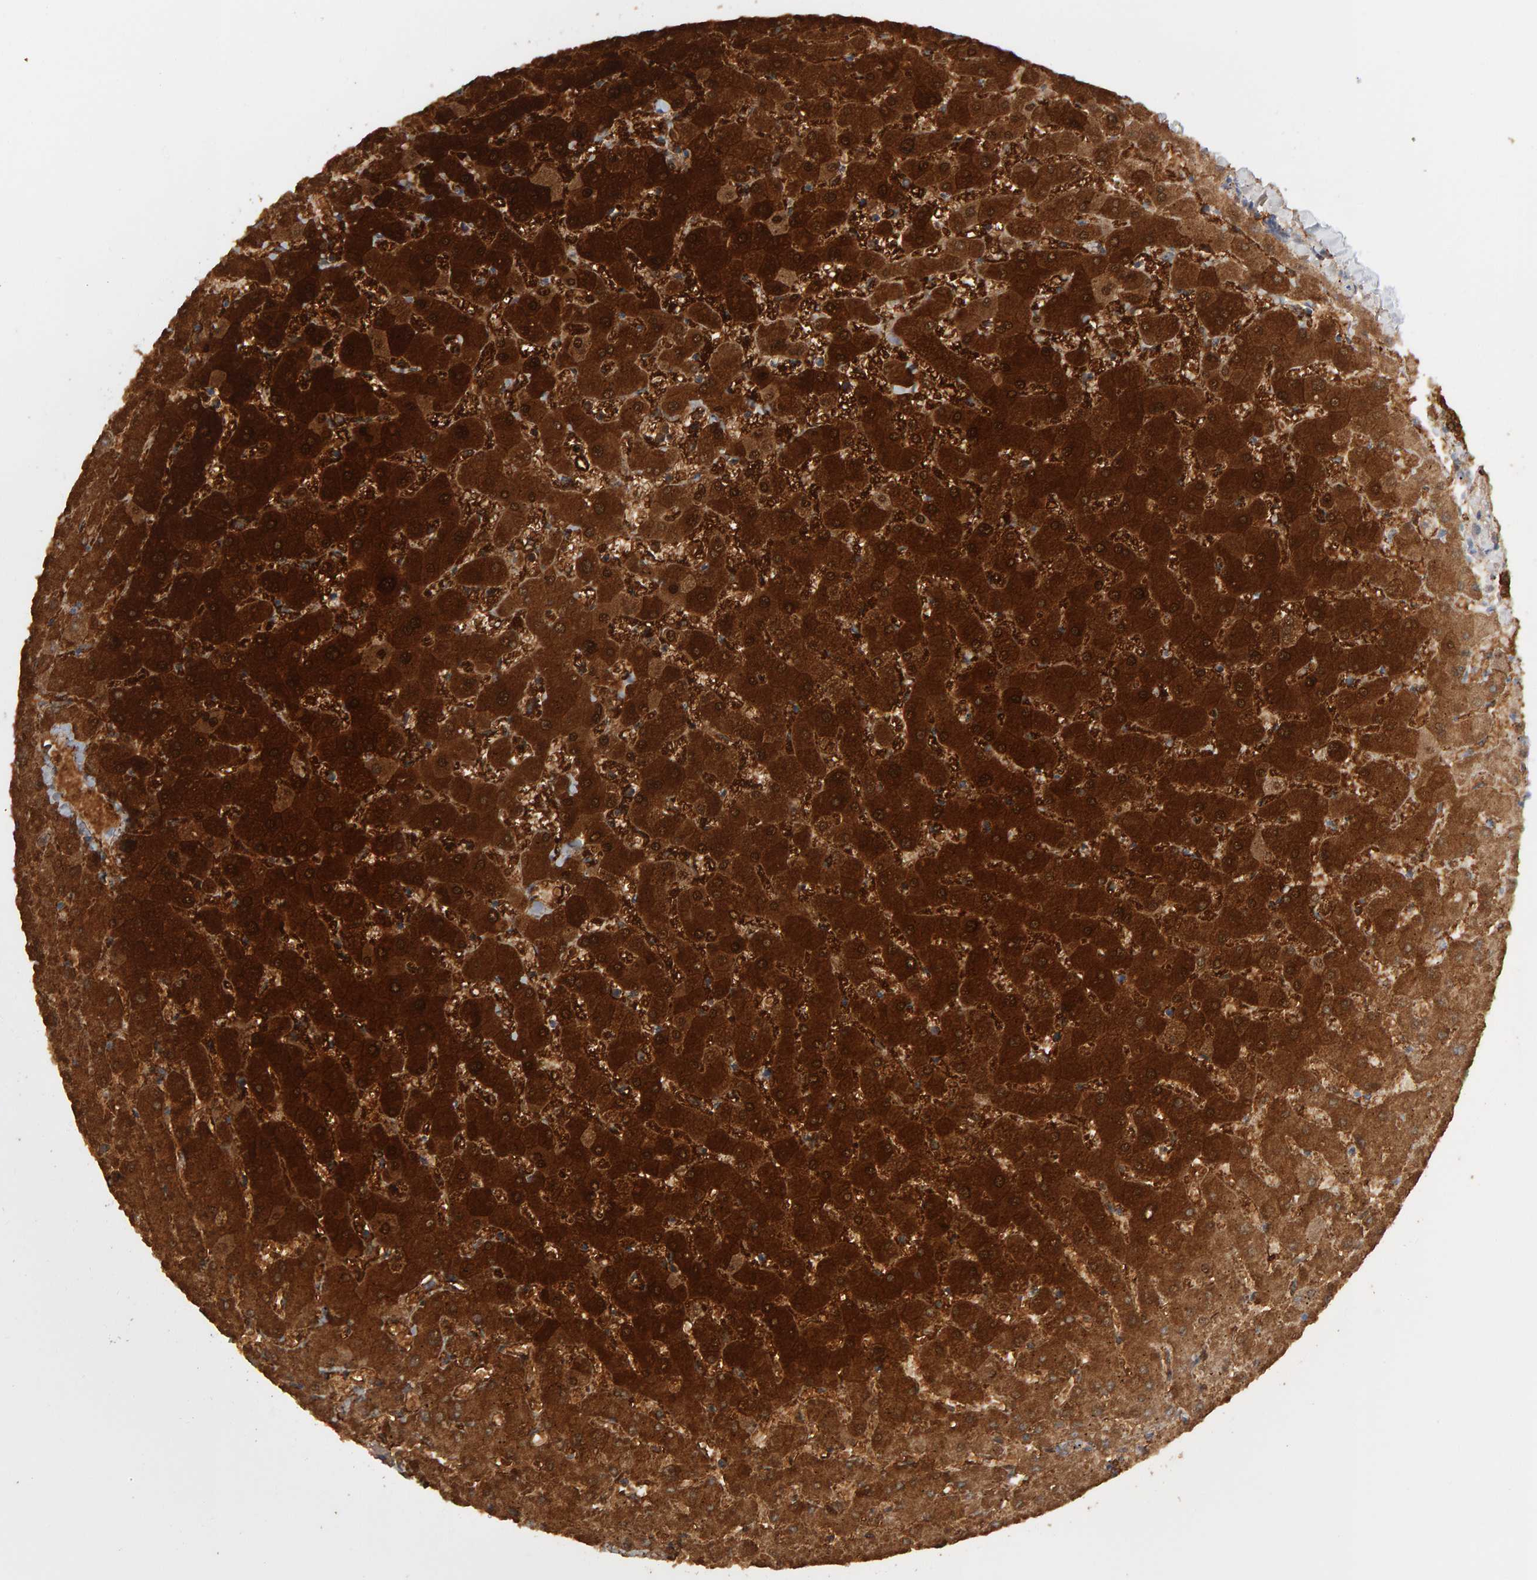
{"staining": {"intensity": "negative", "quantity": "none", "location": "none"}, "tissue": "liver", "cell_type": "Cholangiocytes", "image_type": "normal", "snomed": [{"axis": "morphology", "description": "Normal tissue, NOS"}, {"axis": "topography", "description": "Liver"}], "caption": "The micrograph reveals no significant expression in cholangiocytes of liver.", "gene": "CTH", "patient": {"sex": "female", "age": 63}}